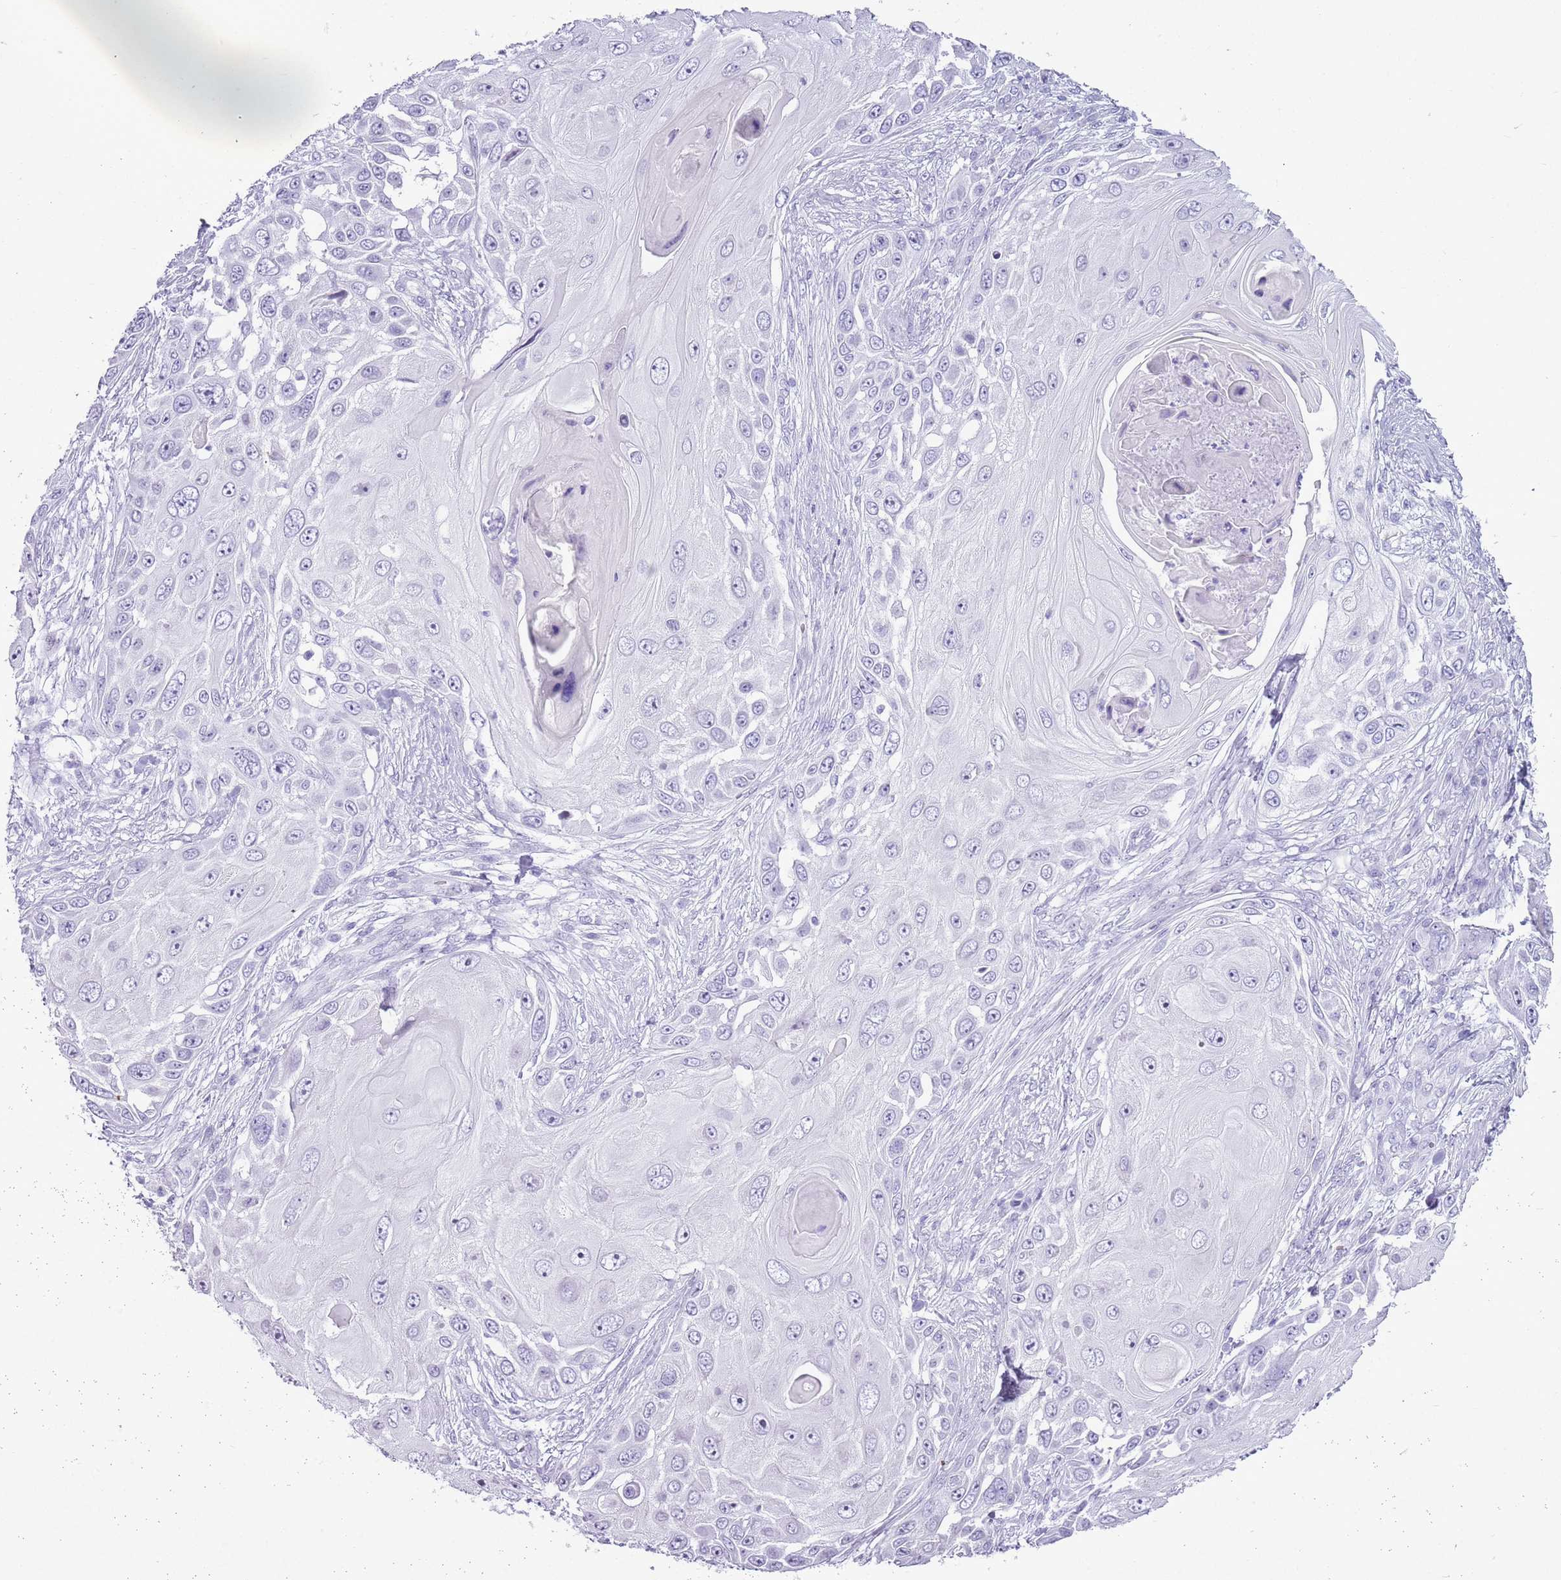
{"staining": {"intensity": "negative", "quantity": "none", "location": "none"}, "tissue": "skin cancer", "cell_type": "Tumor cells", "image_type": "cancer", "snomed": [{"axis": "morphology", "description": "Squamous cell carcinoma, NOS"}, {"axis": "topography", "description": "Skin"}], "caption": "There is no significant expression in tumor cells of skin cancer.", "gene": "ASIP", "patient": {"sex": "female", "age": 44}}